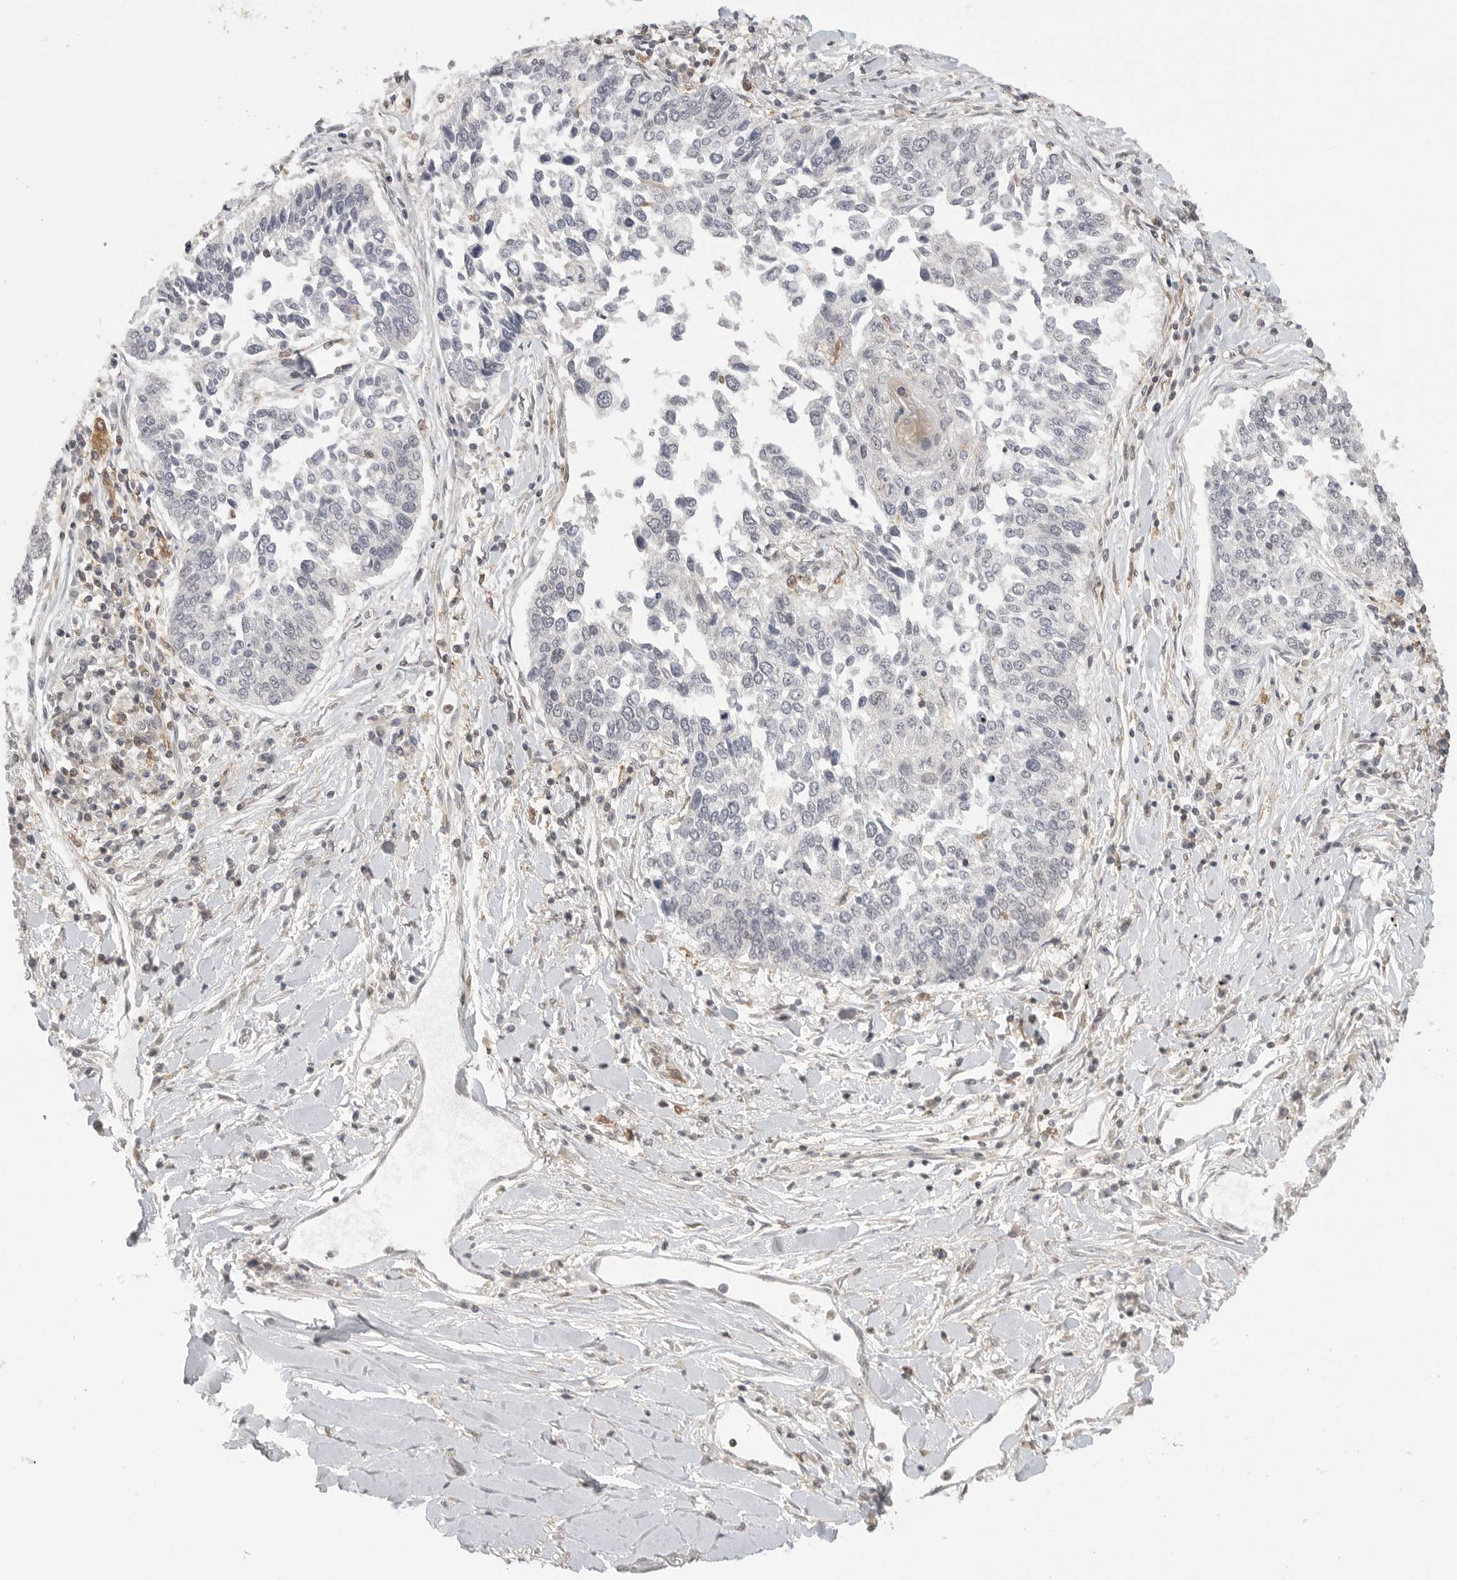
{"staining": {"intensity": "negative", "quantity": "none", "location": "none"}, "tissue": "lung cancer", "cell_type": "Tumor cells", "image_type": "cancer", "snomed": [{"axis": "morphology", "description": "Normal tissue, NOS"}, {"axis": "morphology", "description": "Squamous cell carcinoma, NOS"}, {"axis": "topography", "description": "Cartilage tissue"}, {"axis": "topography", "description": "Bronchus"}, {"axis": "topography", "description": "Lung"}, {"axis": "topography", "description": "Peripheral nerve tissue"}], "caption": "Immunohistochemistry (IHC) photomicrograph of human lung cancer (squamous cell carcinoma) stained for a protein (brown), which exhibits no positivity in tumor cells.", "gene": "DBNL", "patient": {"sex": "female", "age": 49}}